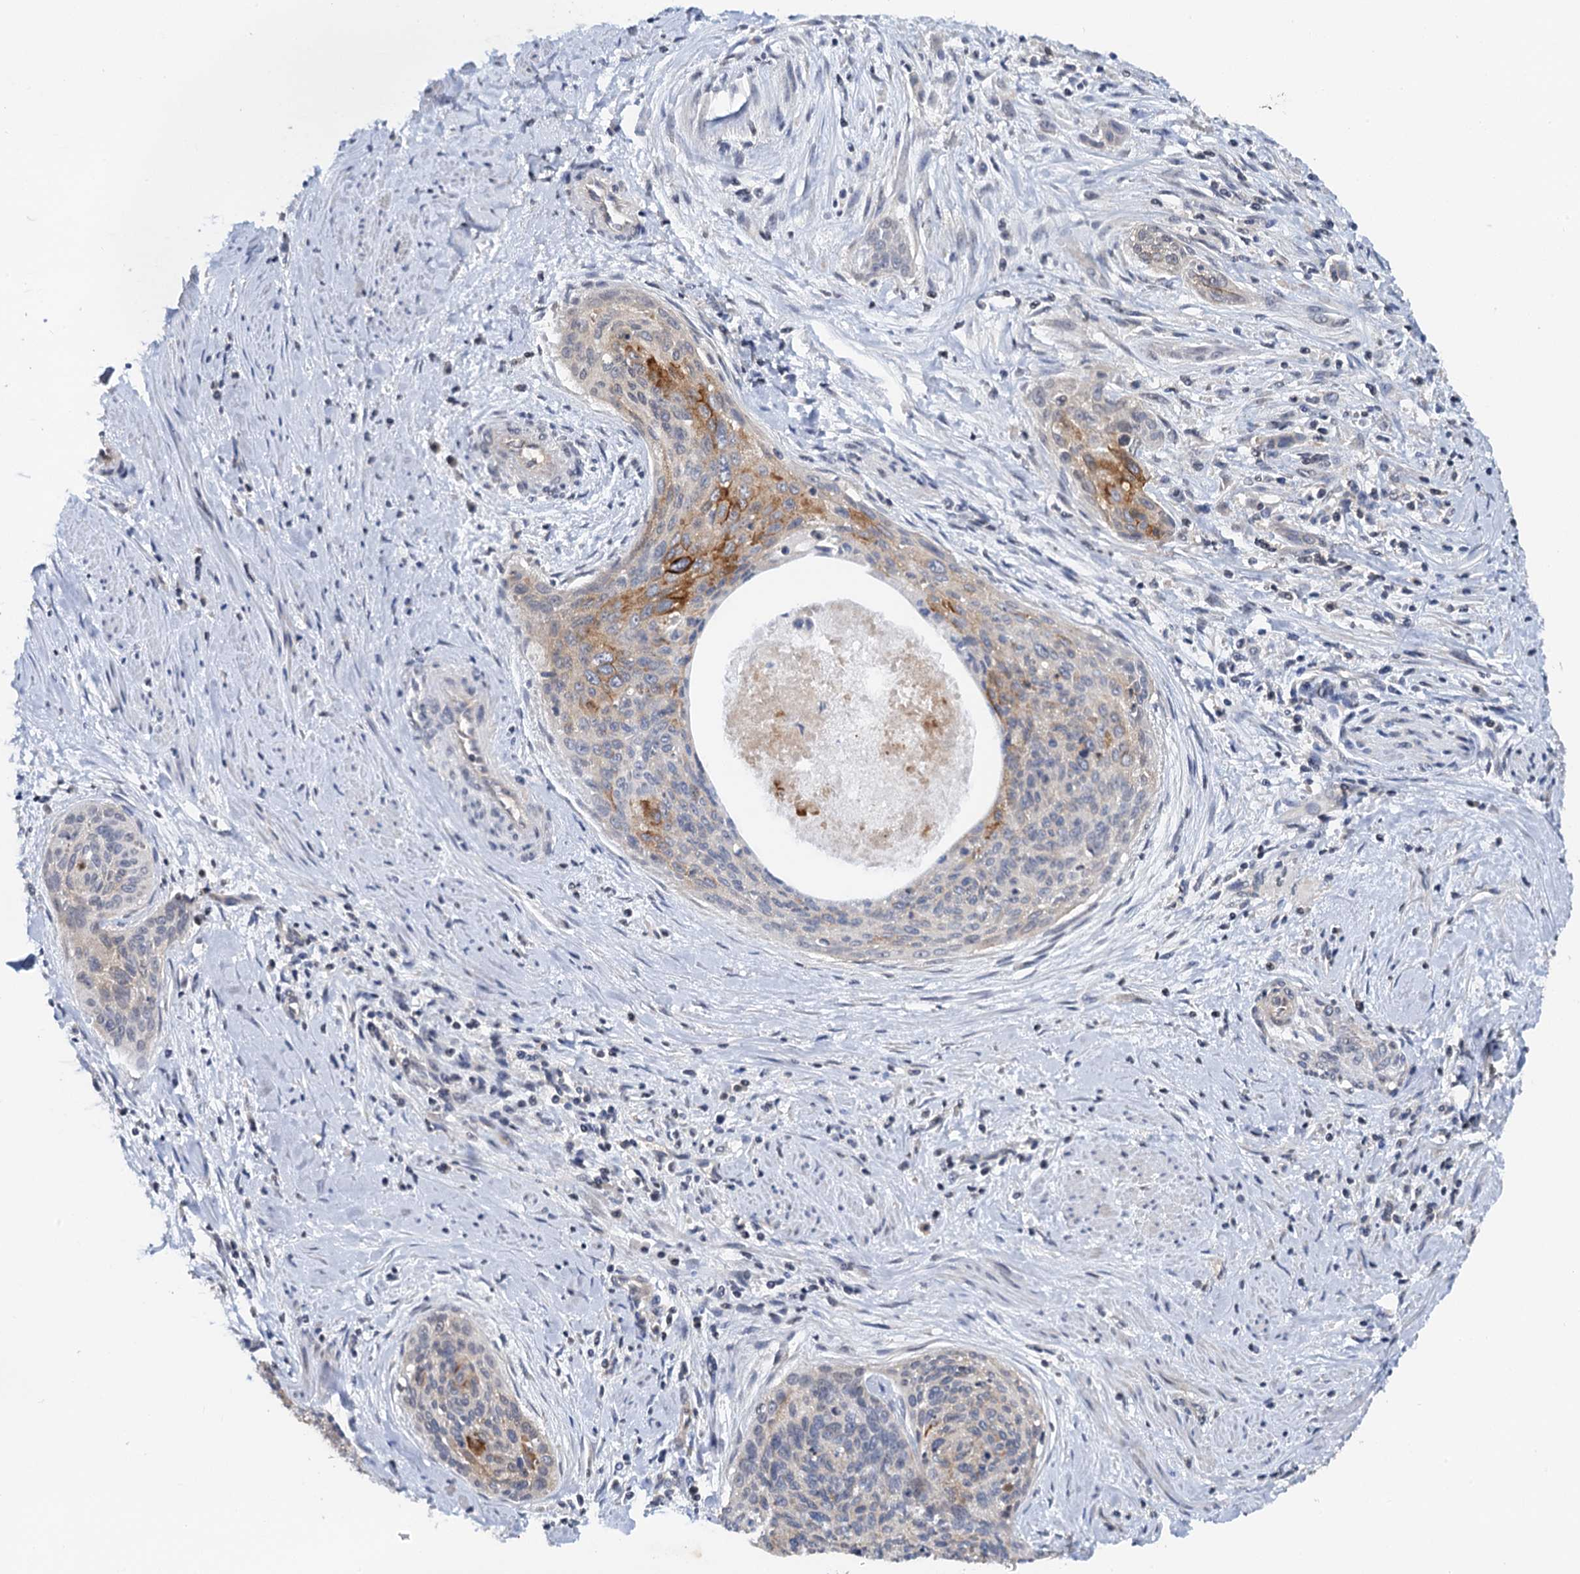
{"staining": {"intensity": "strong", "quantity": "<25%", "location": "cytoplasmic/membranous"}, "tissue": "cervical cancer", "cell_type": "Tumor cells", "image_type": "cancer", "snomed": [{"axis": "morphology", "description": "Squamous cell carcinoma, NOS"}, {"axis": "topography", "description": "Cervix"}], "caption": "Protein staining demonstrates strong cytoplasmic/membranous expression in about <25% of tumor cells in cervical cancer.", "gene": "LYPD3", "patient": {"sex": "female", "age": 55}}